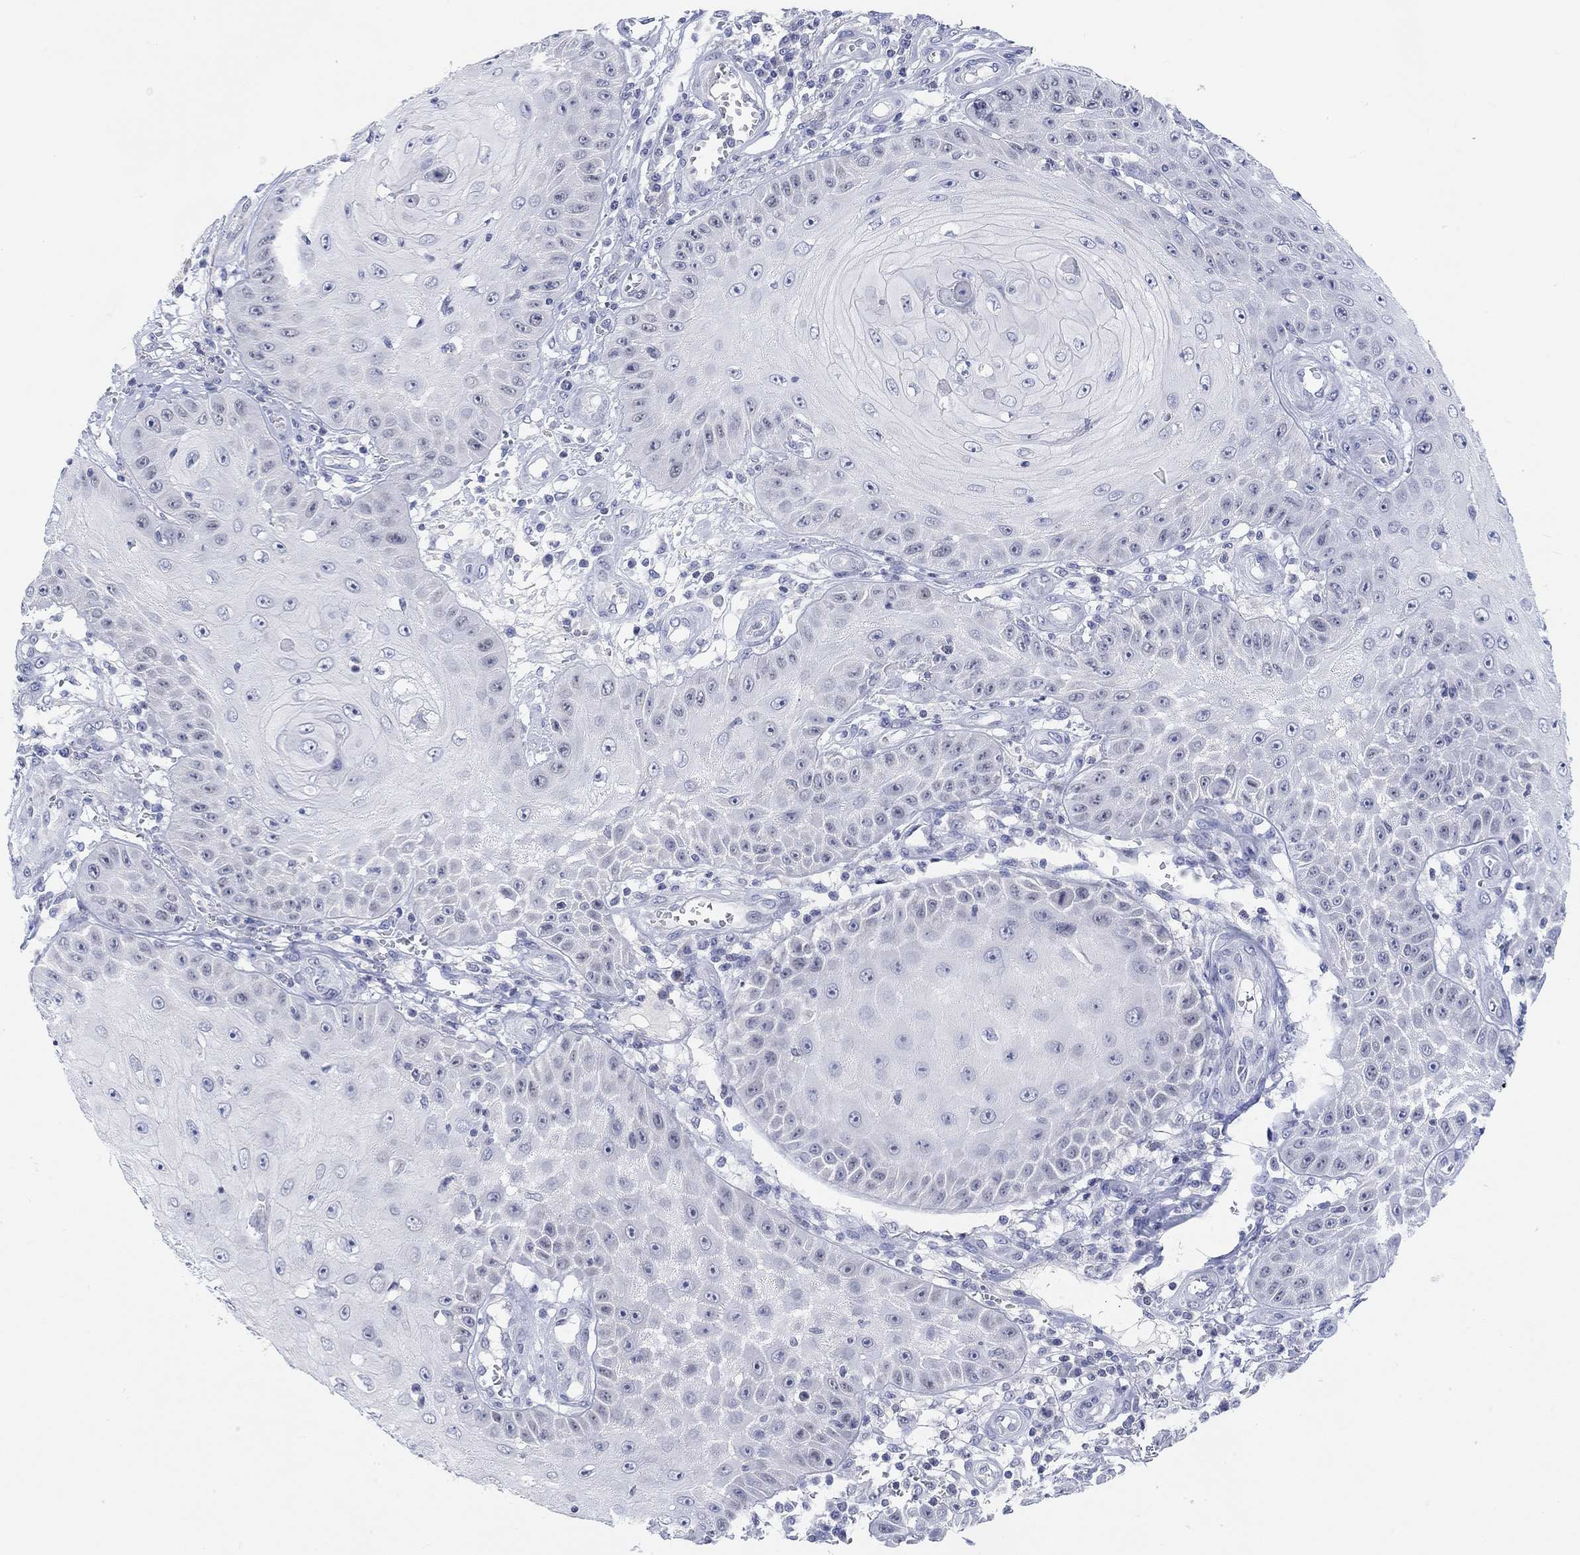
{"staining": {"intensity": "negative", "quantity": "none", "location": "none"}, "tissue": "skin cancer", "cell_type": "Tumor cells", "image_type": "cancer", "snomed": [{"axis": "morphology", "description": "Squamous cell carcinoma, NOS"}, {"axis": "topography", "description": "Skin"}], "caption": "This is a image of immunohistochemistry (IHC) staining of skin squamous cell carcinoma, which shows no staining in tumor cells.", "gene": "ATP6V1E2", "patient": {"sex": "male", "age": 70}}